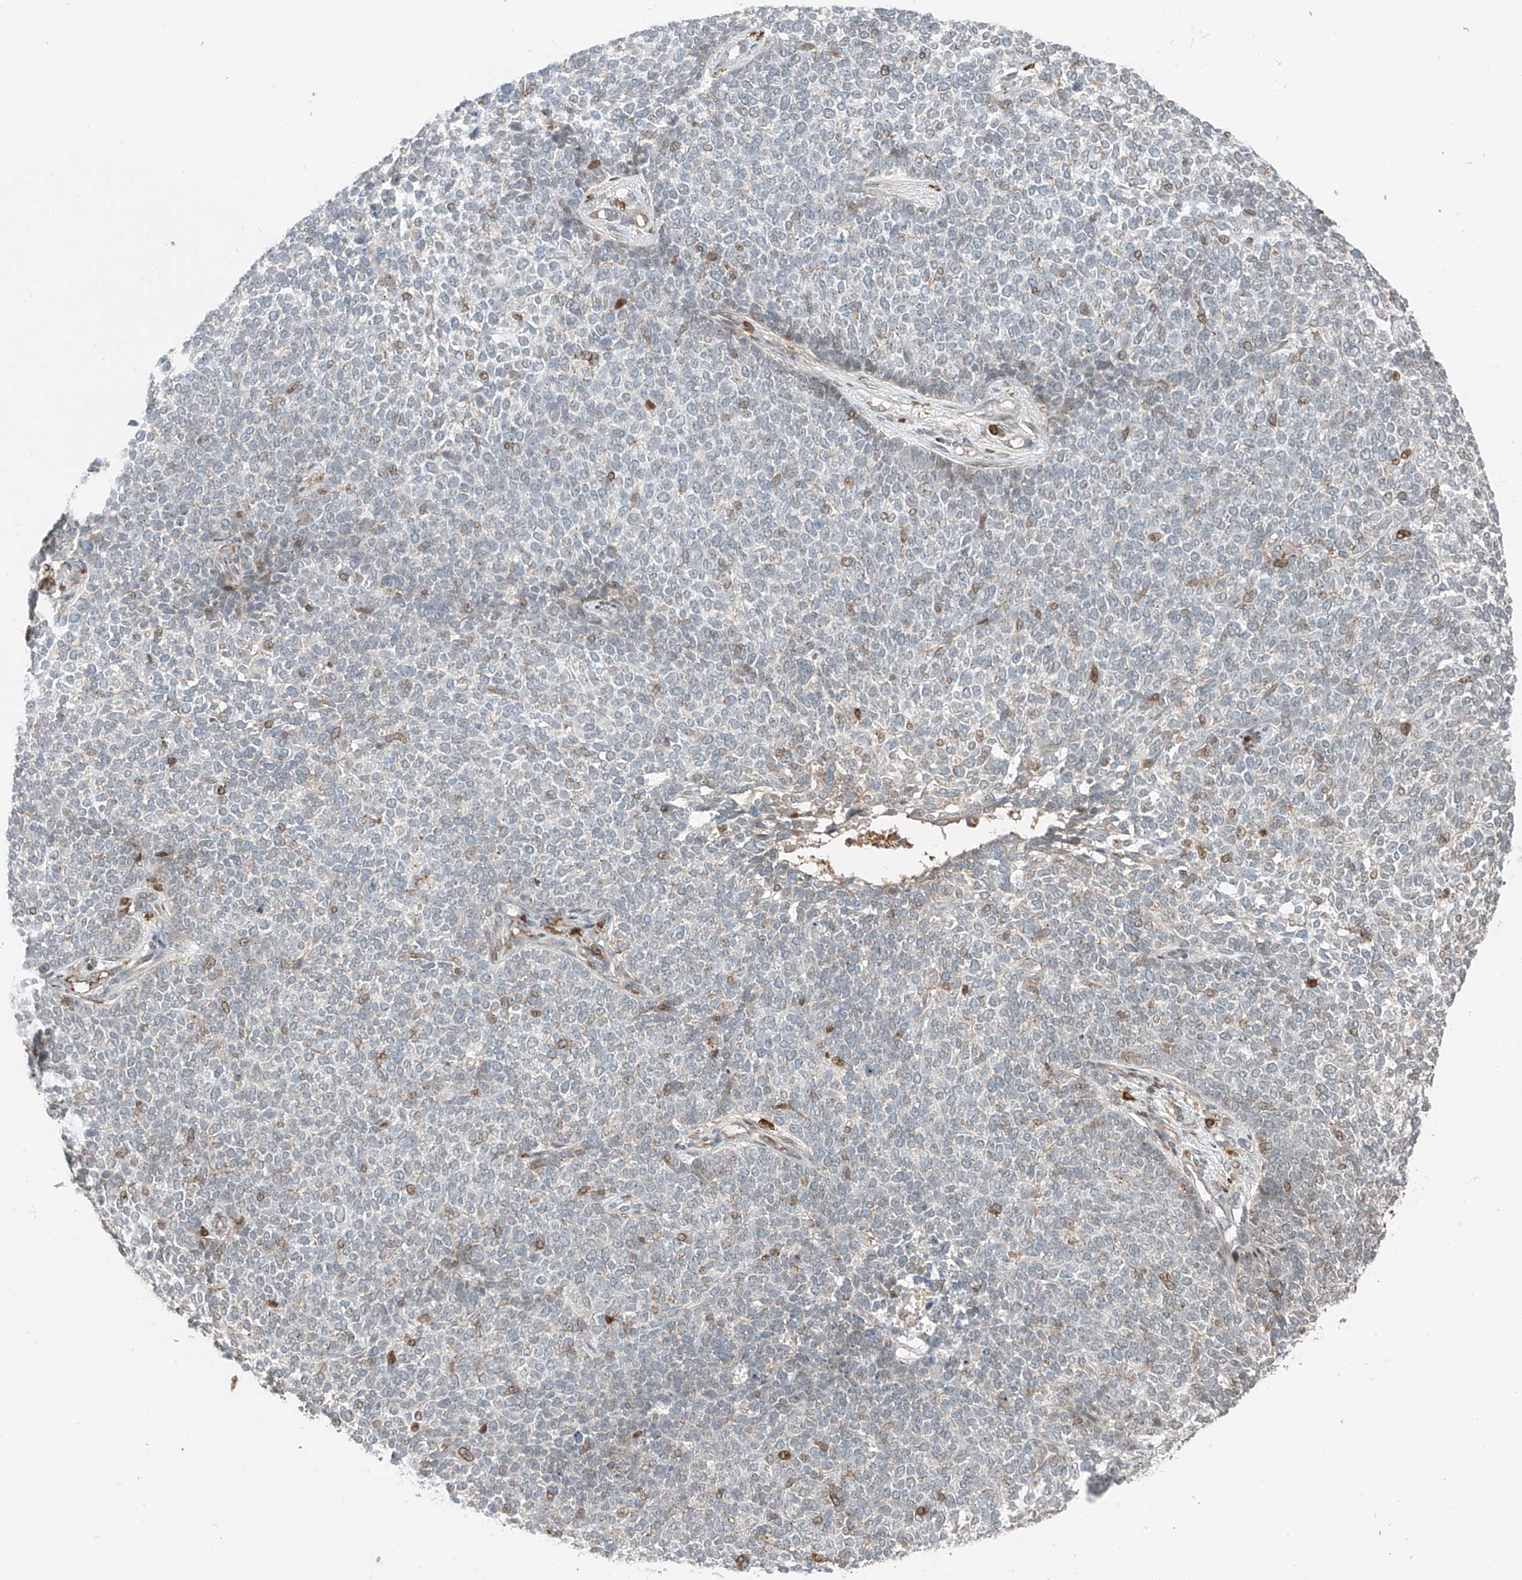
{"staining": {"intensity": "negative", "quantity": "none", "location": "none"}, "tissue": "skin cancer", "cell_type": "Tumor cells", "image_type": "cancer", "snomed": [{"axis": "morphology", "description": "Basal cell carcinoma"}, {"axis": "topography", "description": "Skin"}], "caption": "Immunohistochemical staining of skin cancer (basal cell carcinoma) reveals no significant expression in tumor cells.", "gene": "CEP162", "patient": {"sex": "female", "age": 84}}